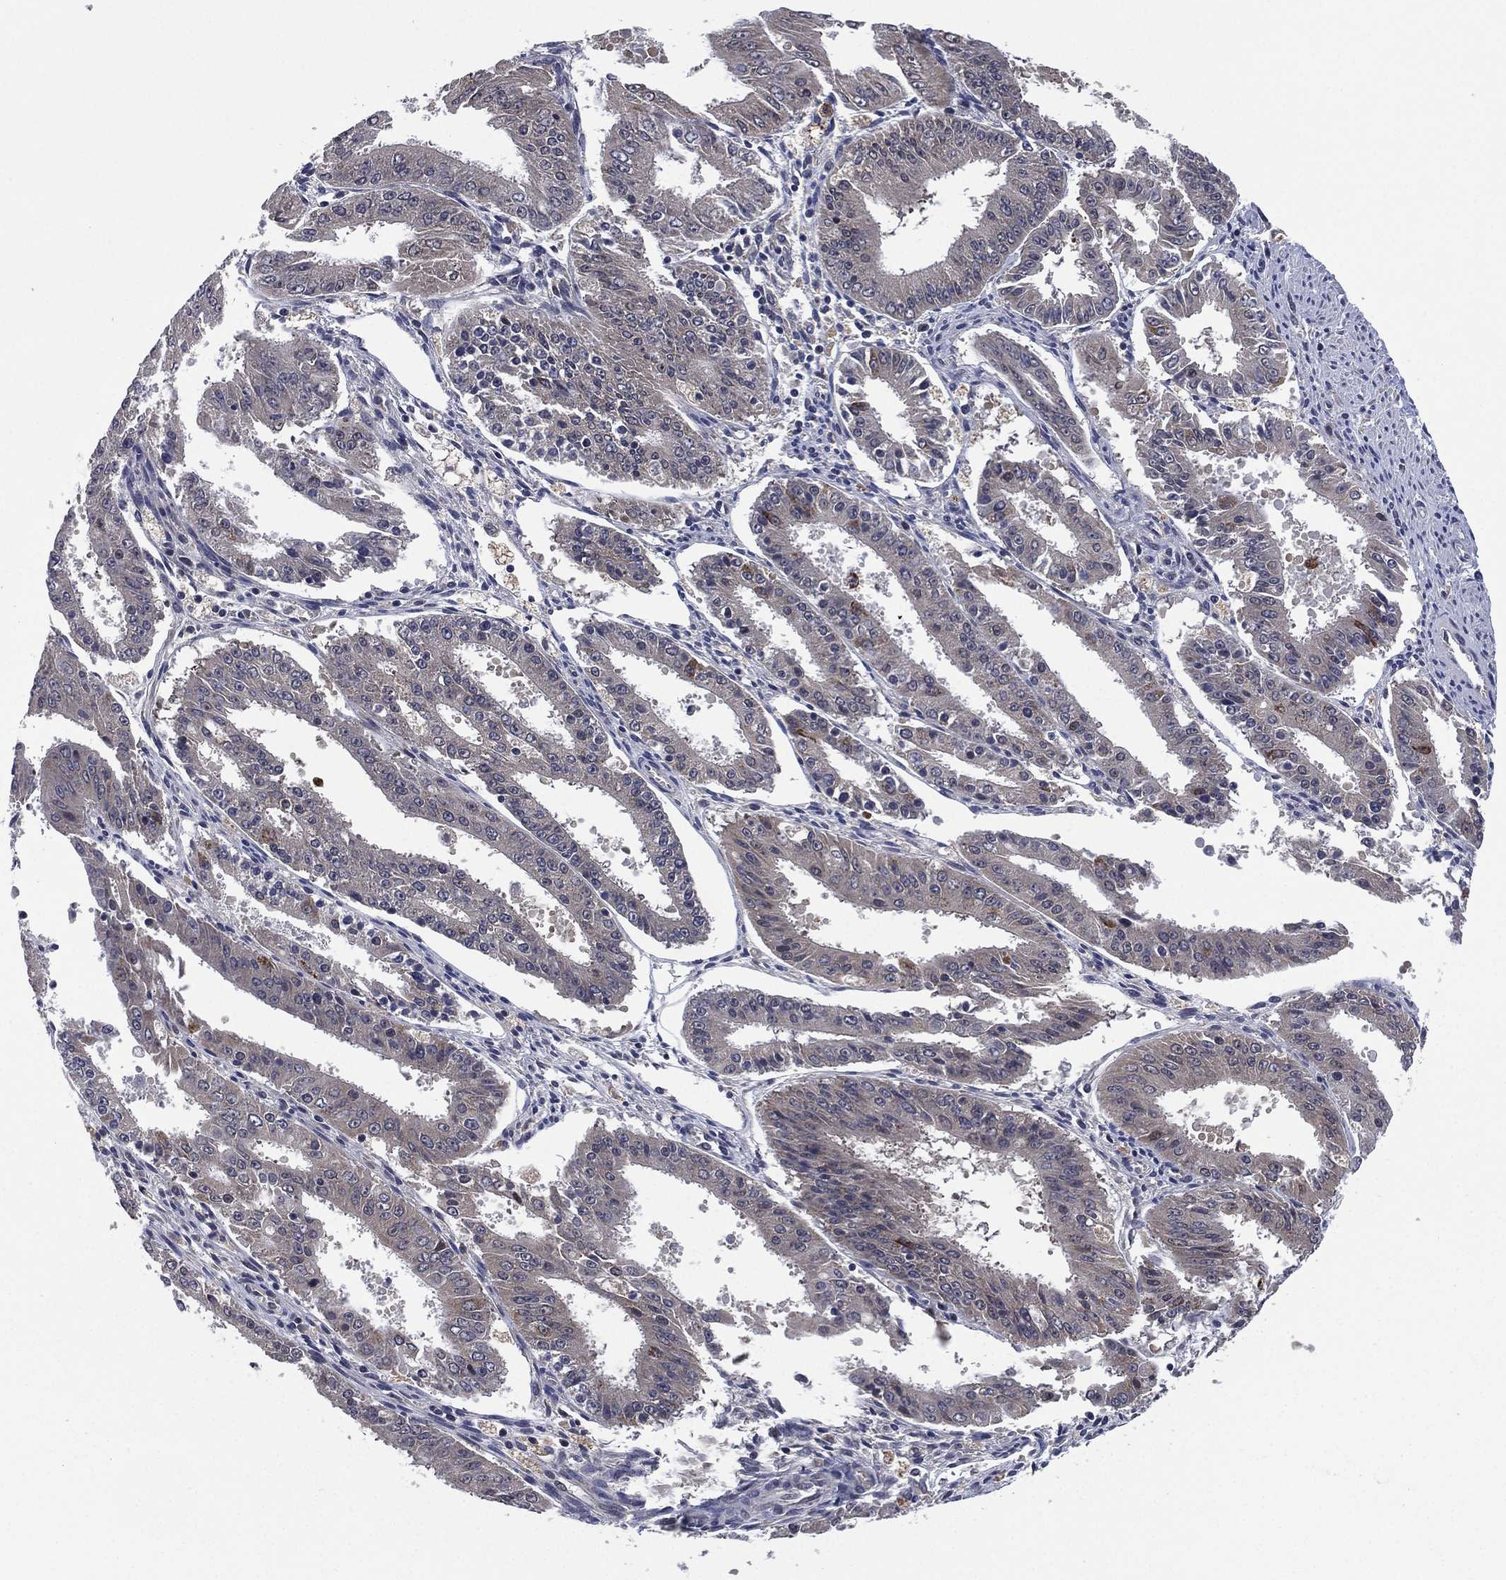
{"staining": {"intensity": "moderate", "quantity": "<25%", "location": "cytoplasmic/membranous"}, "tissue": "ovarian cancer", "cell_type": "Tumor cells", "image_type": "cancer", "snomed": [{"axis": "morphology", "description": "Carcinoma, endometroid"}, {"axis": "topography", "description": "Ovary"}], "caption": "Protein staining demonstrates moderate cytoplasmic/membranous expression in approximately <25% of tumor cells in ovarian cancer.", "gene": "SELENOO", "patient": {"sex": "female", "age": 42}}